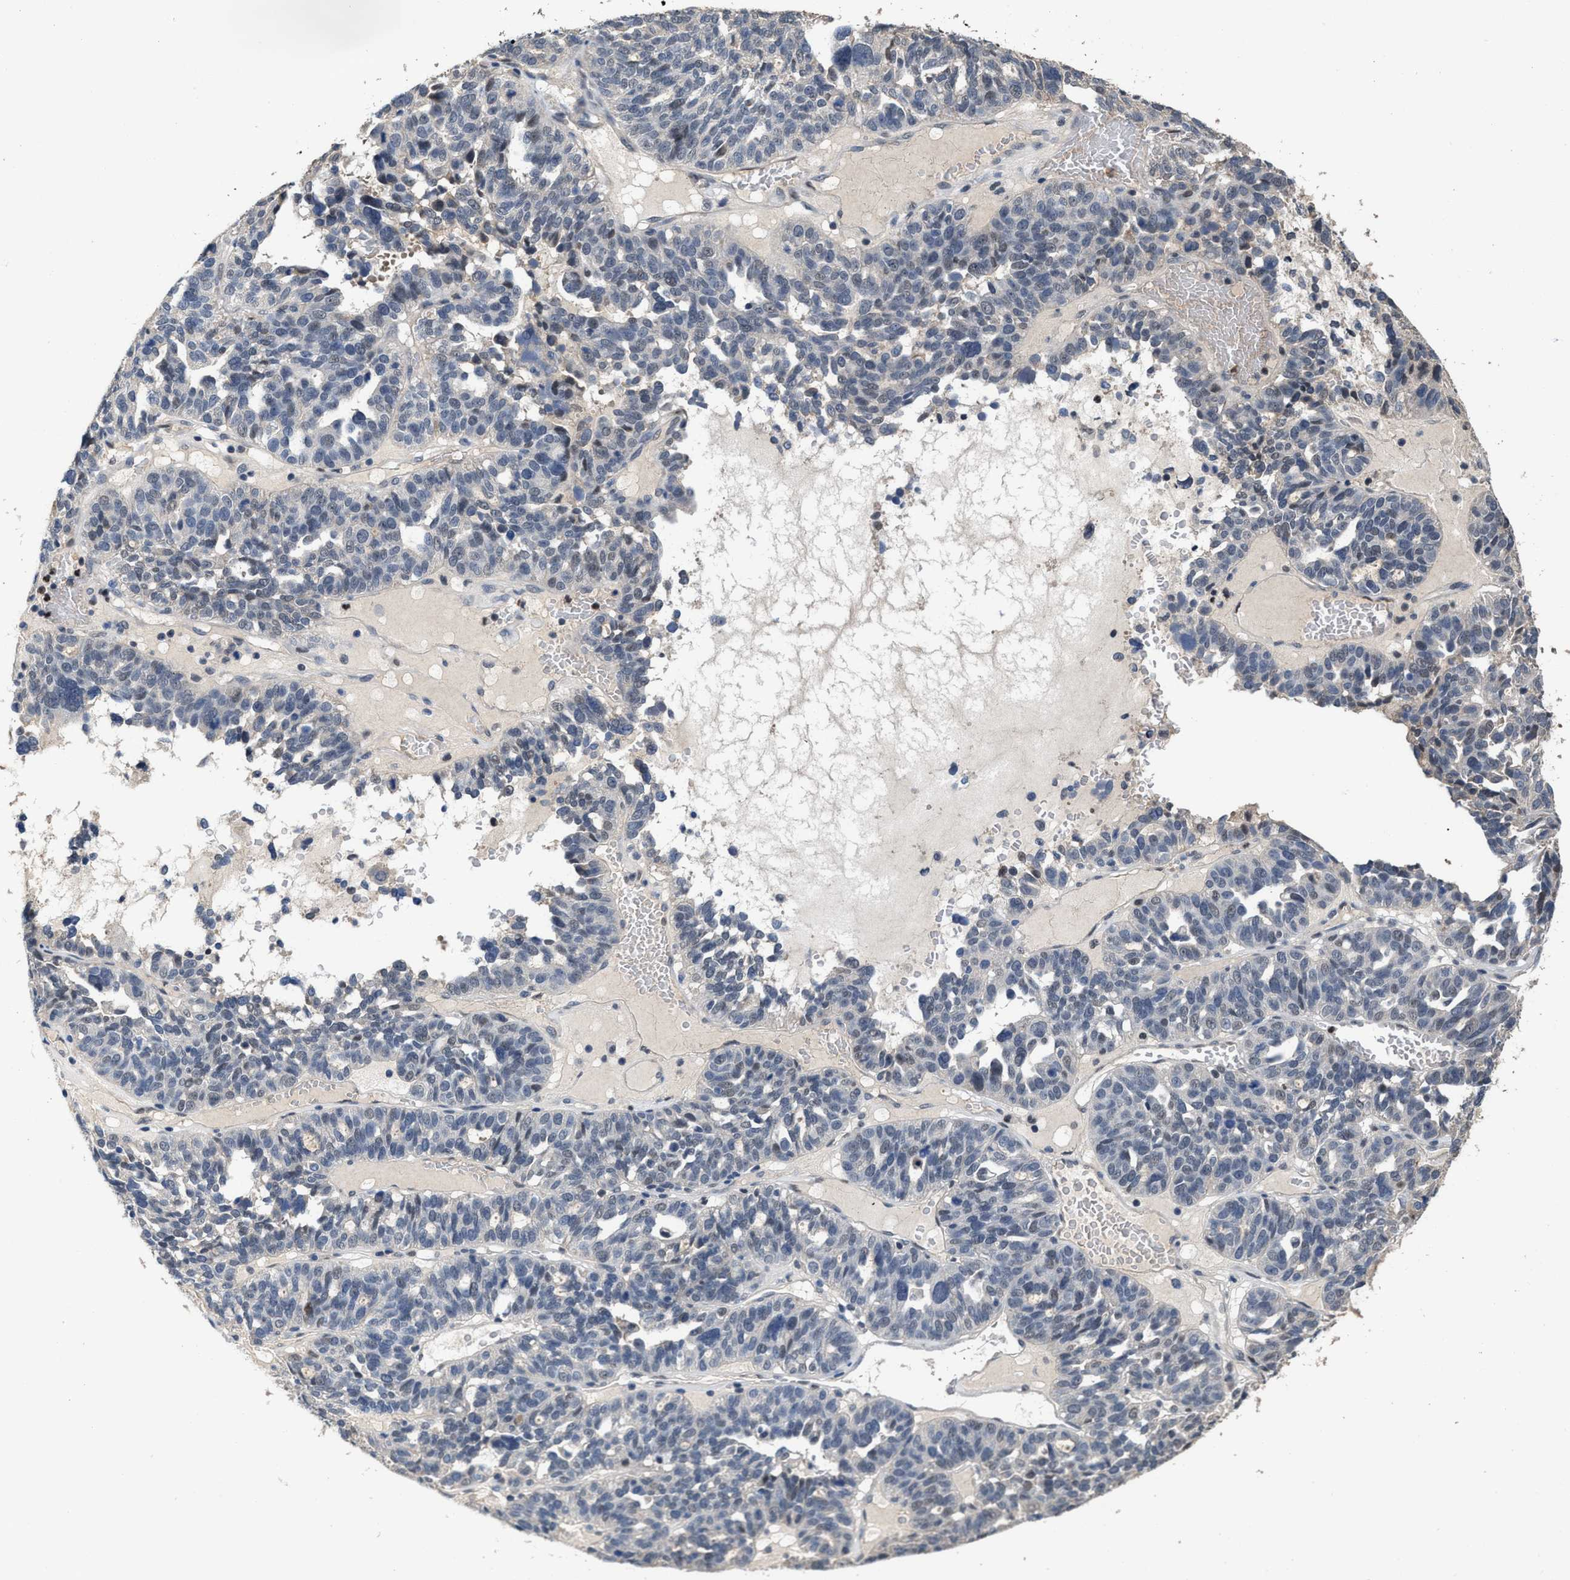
{"staining": {"intensity": "weak", "quantity": "<25%", "location": "nuclear"}, "tissue": "ovarian cancer", "cell_type": "Tumor cells", "image_type": "cancer", "snomed": [{"axis": "morphology", "description": "Cystadenocarcinoma, serous, NOS"}, {"axis": "topography", "description": "Ovary"}], "caption": "Ovarian cancer stained for a protein using immunohistochemistry (IHC) displays no expression tumor cells.", "gene": "ZNF20", "patient": {"sex": "female", "age": 59}}